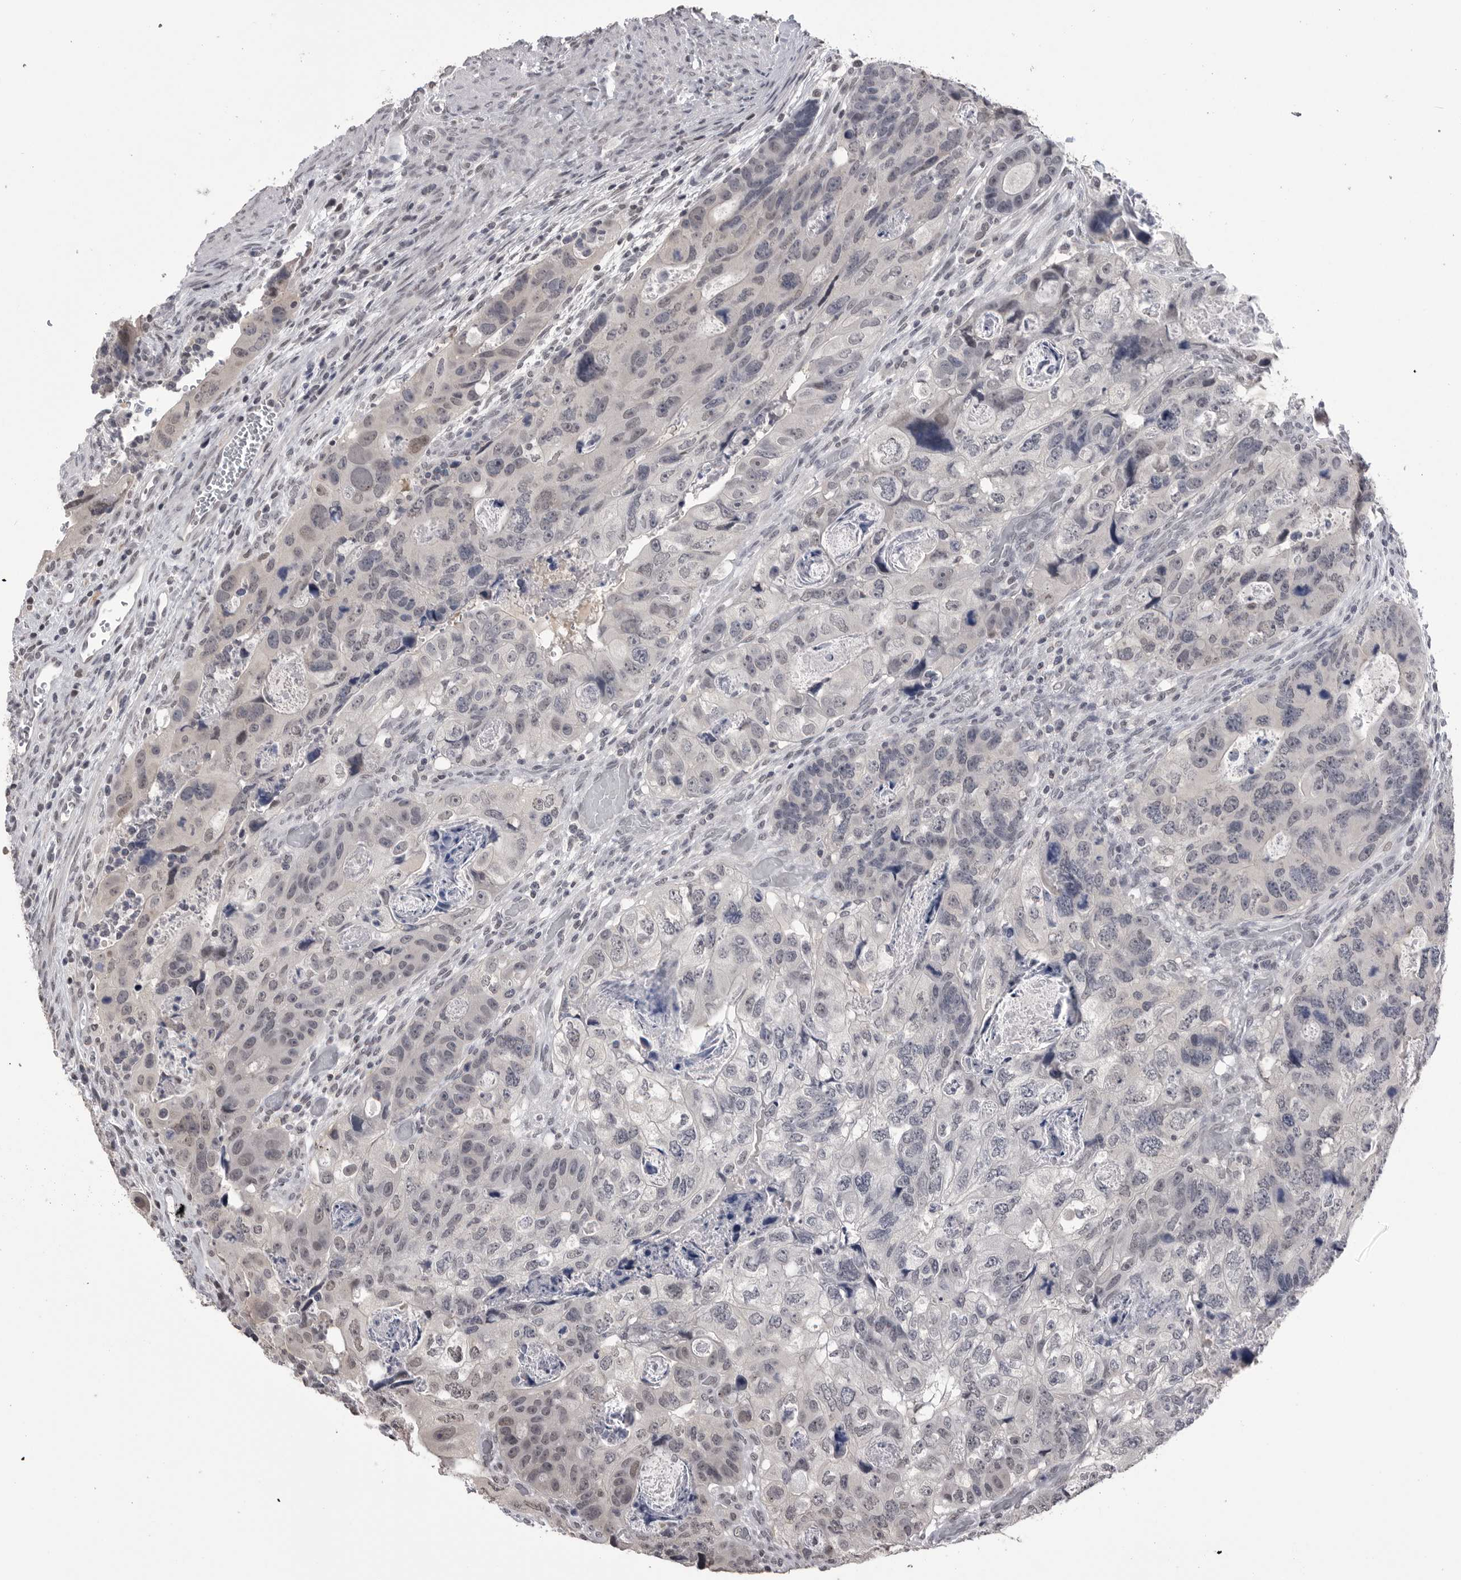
{"staining": {"intensity": "weak", "quantity": "<25%", "location": "nuclear"}, "tissue": "colorectal cancer", "cell_type": "Tumor cells", "image_type": "cancer", "snomed": [{"axis": "morphology", "description": "Adenocarcinoma, NOS"}, {"axis": "topography", "description": "Rectum"}], "caption": "IHC photomicrograph of neoplastic tissue: colorectal adenocarcinoma stained with DAB demonstrates no significant protein staining in tumor cells. The staining is performed using DAB (3,3'-diaminobenzidine) brown chromogen with nuclei counter-stained in using hematoxylin.", "gene": "DLG2", "patient": {"sex": "male", "age": 59}}